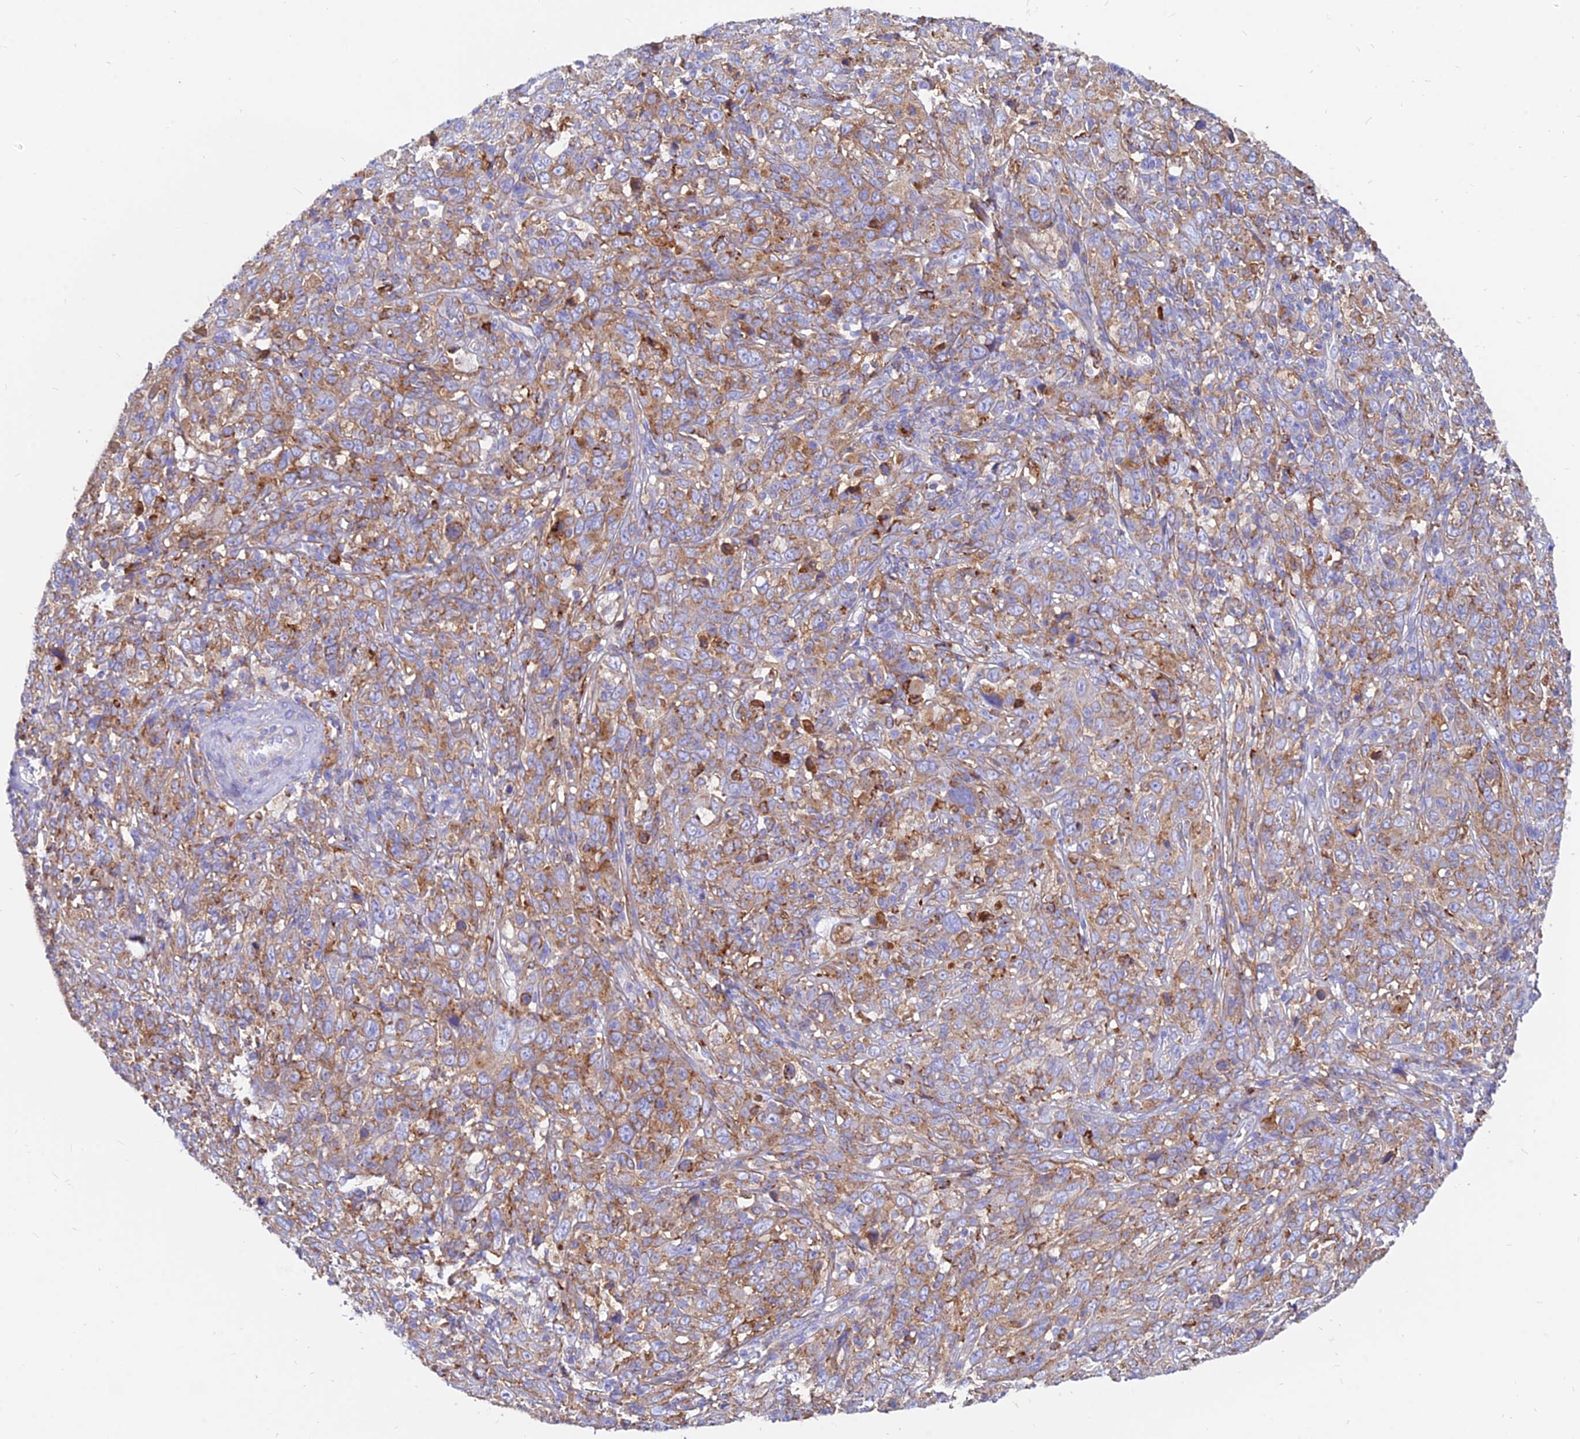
{"staining": {"intensity": "moderate", "quantity": ">75%", "location": "cytoplasmic/membranous"}, "tissue": "cervical cancer", "cell_type": "Tumor cells", "image_type": "cancer", "snomed": [{"axis": "morphology", "description": "Squamous cell carcinoma, NOS"}, {"axis": "topography", "description": "Cervix"}], "caption": "The immunohistochemical stain shows moderate cytoplasmic/membranous staining in tumor cells of cervical squamous cell carcinoma tissue.", "gene": "AGTRAP", "patient": {"sex": "female", "age": 46}}